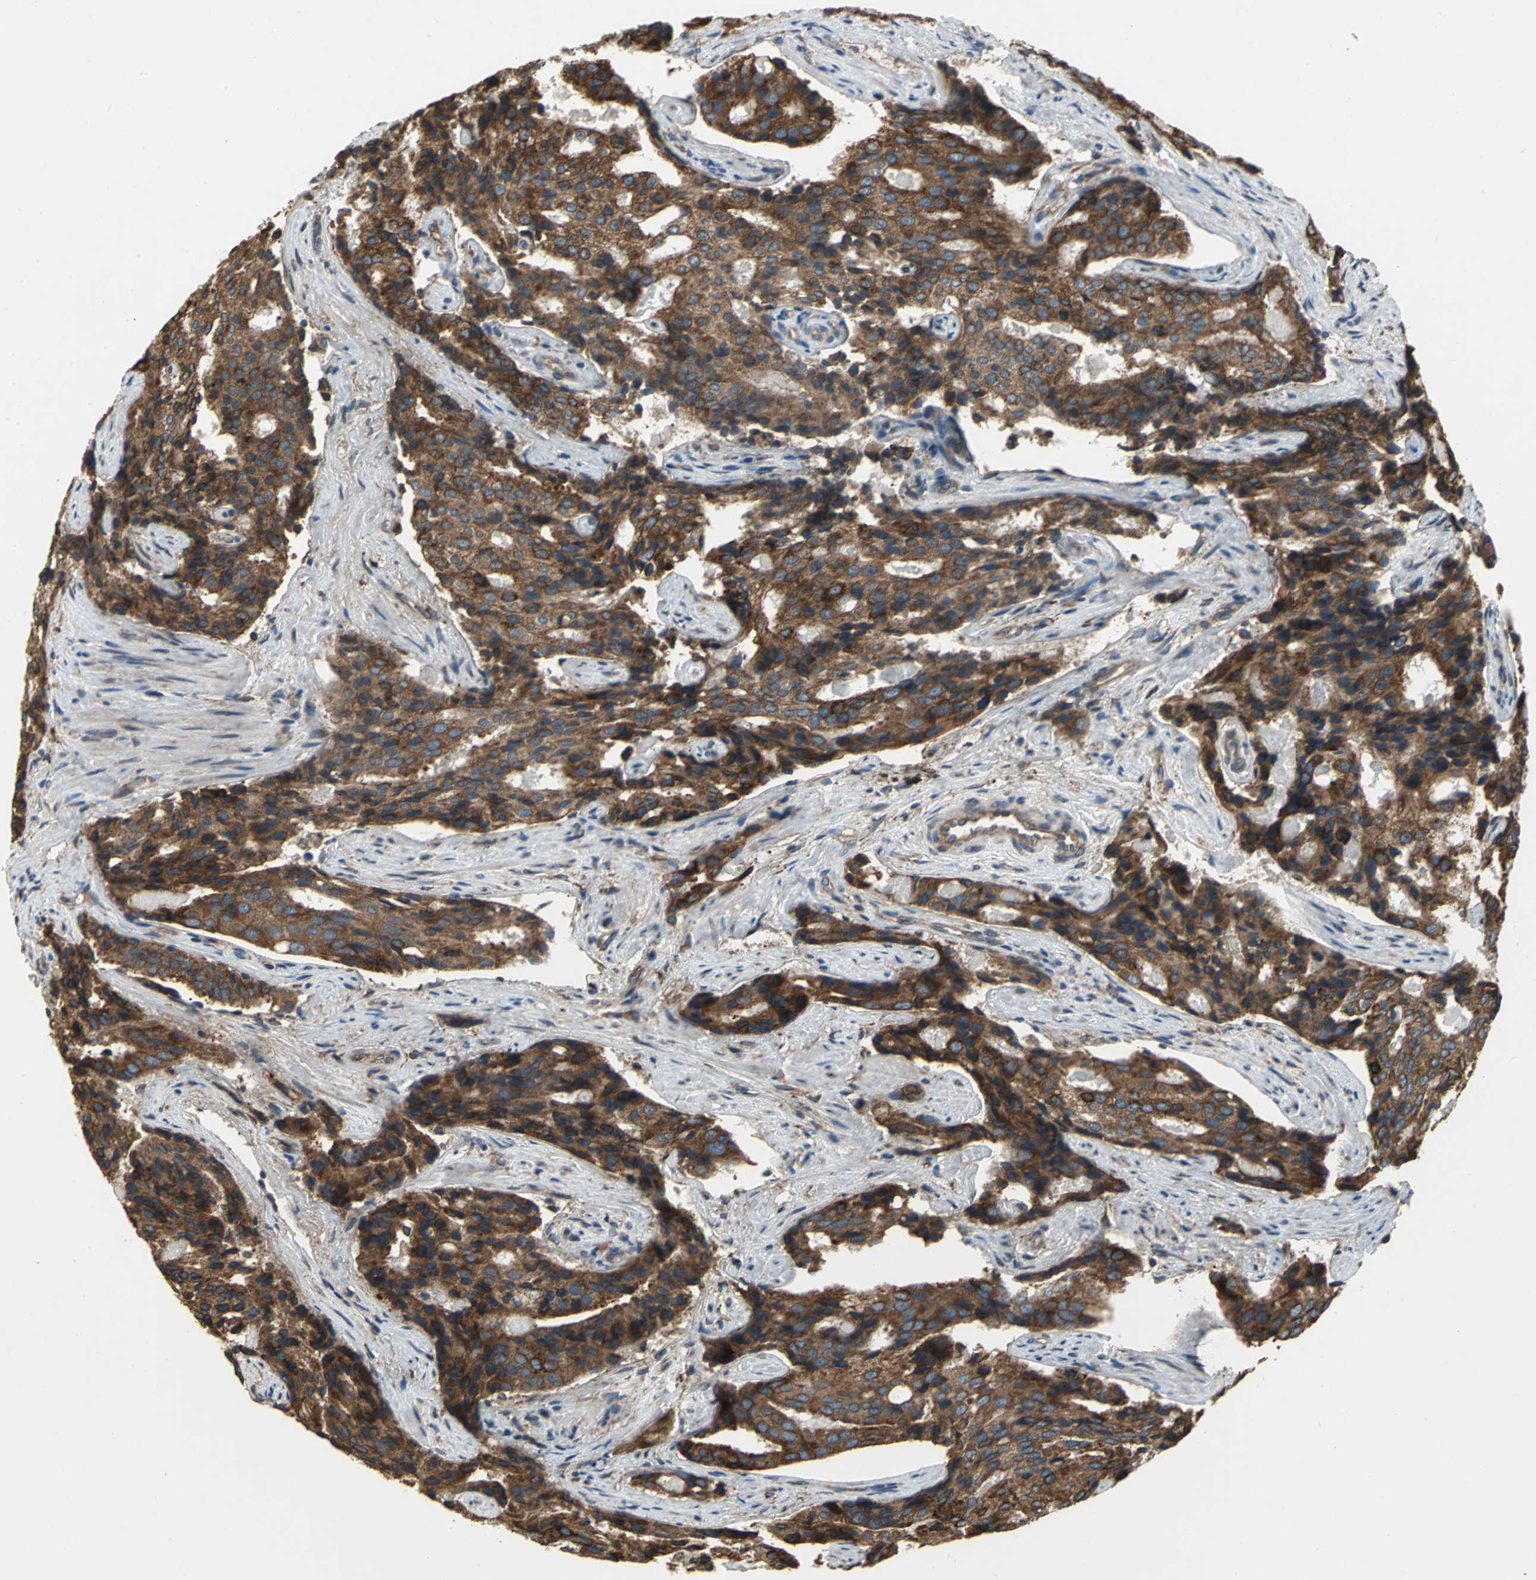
{"staining": {"intensity": "strong", "quantity": "25%-75%", "location": "cytoplasmic/membranous"}, "tissue": "prostate cancer", "cell_type": "Tumor cells", "image_type": "cancer", "snomed": [{"axis": "morphology", "description": "Adenocarcinoma, High grade"}, {"axis": "topography", "description": "Prostate"}], "caption": "Human prostate cancer stained with a protein marker shows strong staining in tumor cells.", "gene": "SYVN1", "patient": {"sex": "male", "age": 58}}